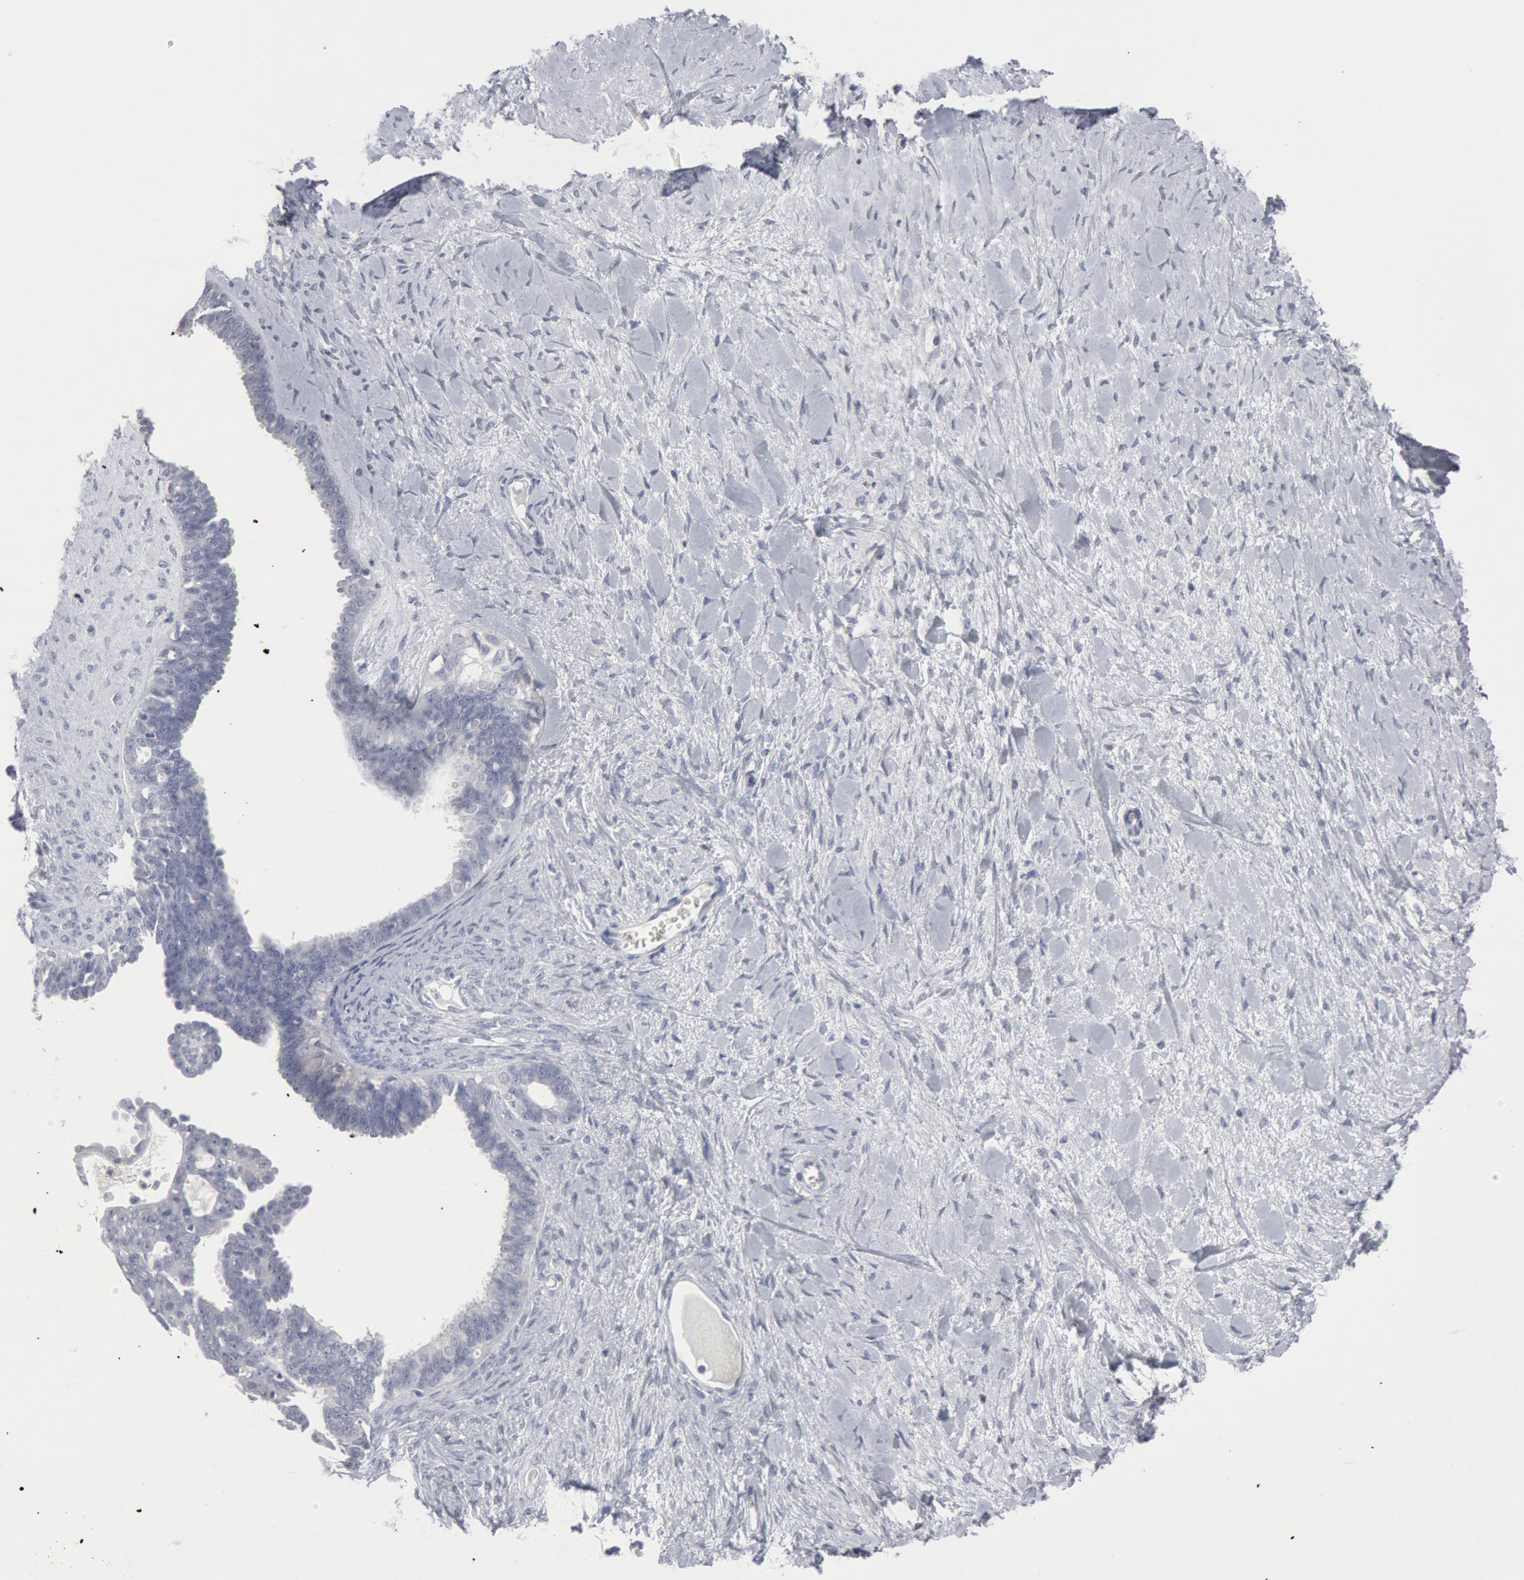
{"staining": {"intensity": "negative", "quantity": "none", "location": "none"}, "tissue": "ovarian cancer", "cell_type": "Tumor cells", "image_type": "cancer", "snomed": [{"axis": "morphology", "description": "Cystadenocarcinoma, serous, NOS"}, {"axis": "topography", "description": "Ovary"}], "caption": "Serous cystadenocarcinoma (ovarian) was stained to show a protein in brown. There is no significant positivity in tumor cells.", "gene": "DMC1", "patient": {"sex": "female", "age": 71}}